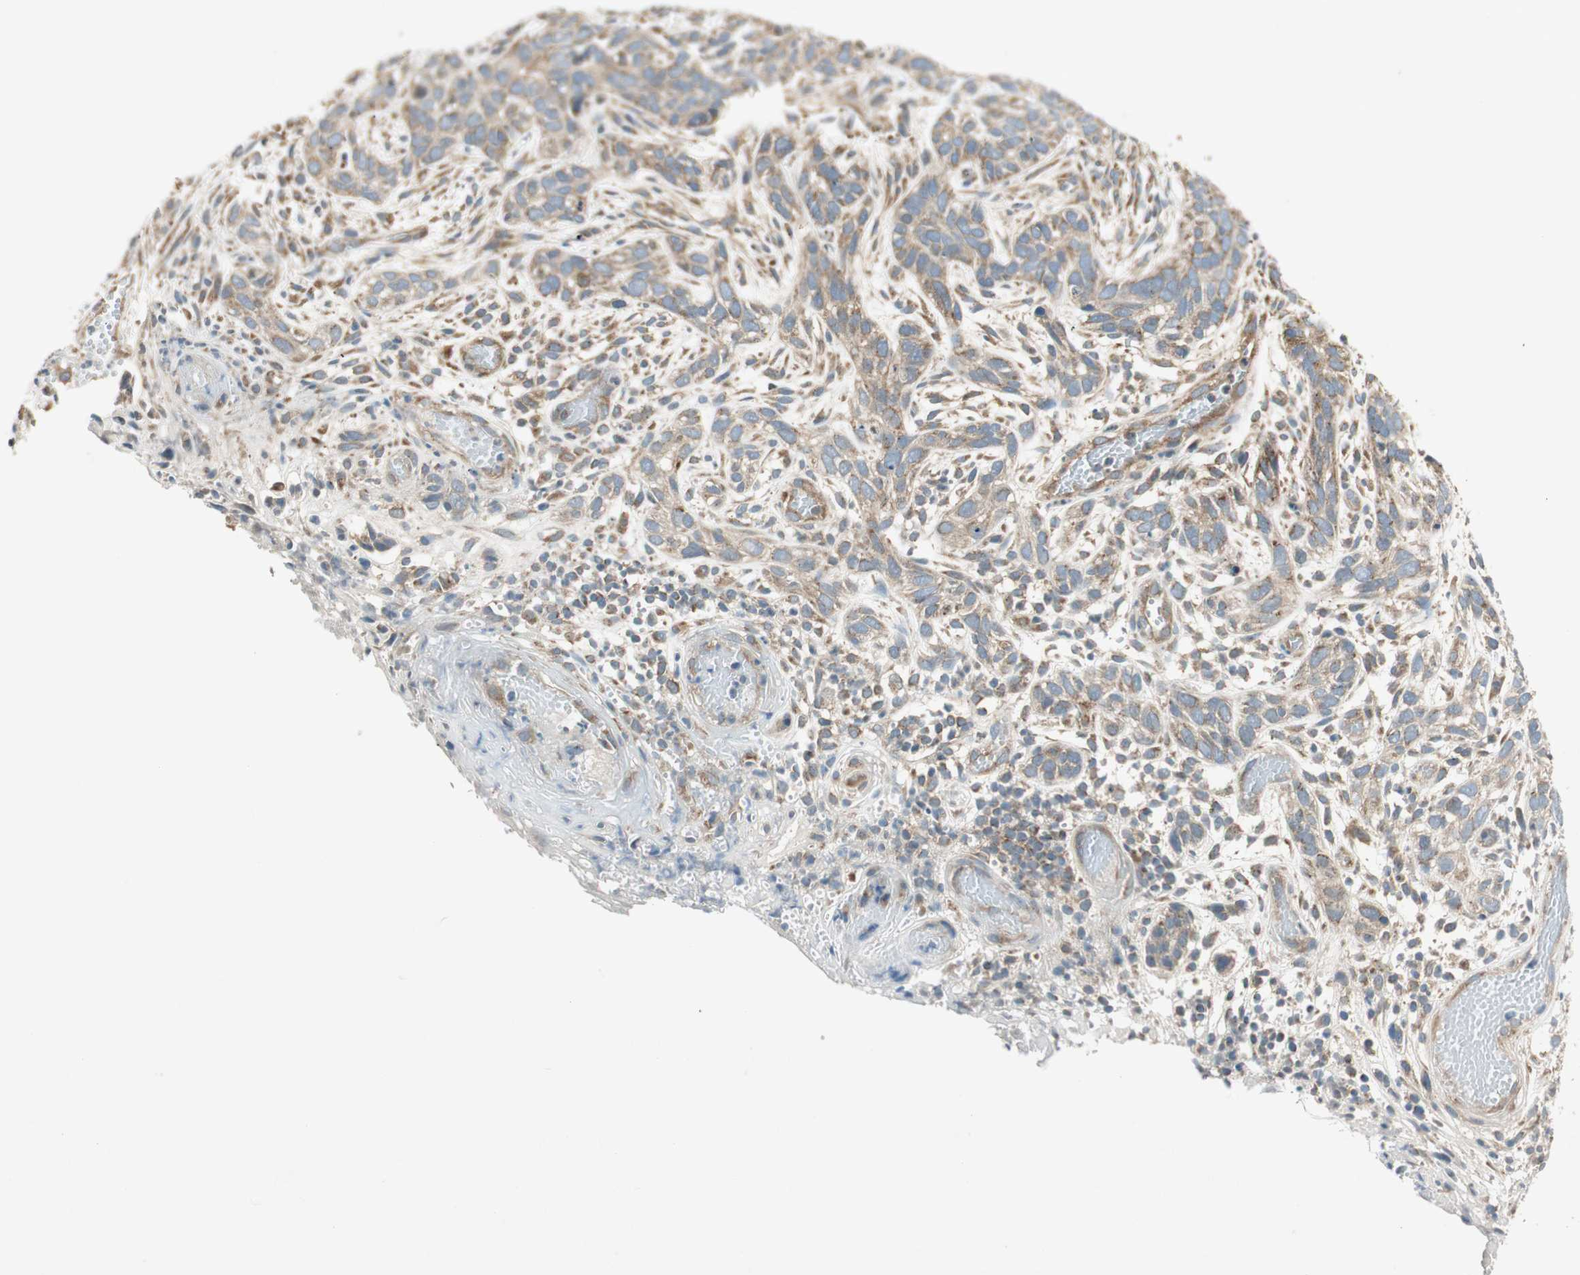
{"staining": {"intensity": "moderate", "quantity": ">75%", "location": "cytoplasmic/membranous"}, "tissue": "skin cancer", "cell_type": "Tumor cells", "image_type": "cancer", "snomed": [{"axis": "morphology", "description": "Basal cell carcinoma"}, {"axis": "topography", "description": "Skin"}], "caption": "The micrograph shows a brown stain indicating the presence of a protein in the cytoplasmic/membranous of tumor cells in skin basal cell carcinoma.", "gene": "CHADL", "patient": {"sex": "male", "age": 87}}